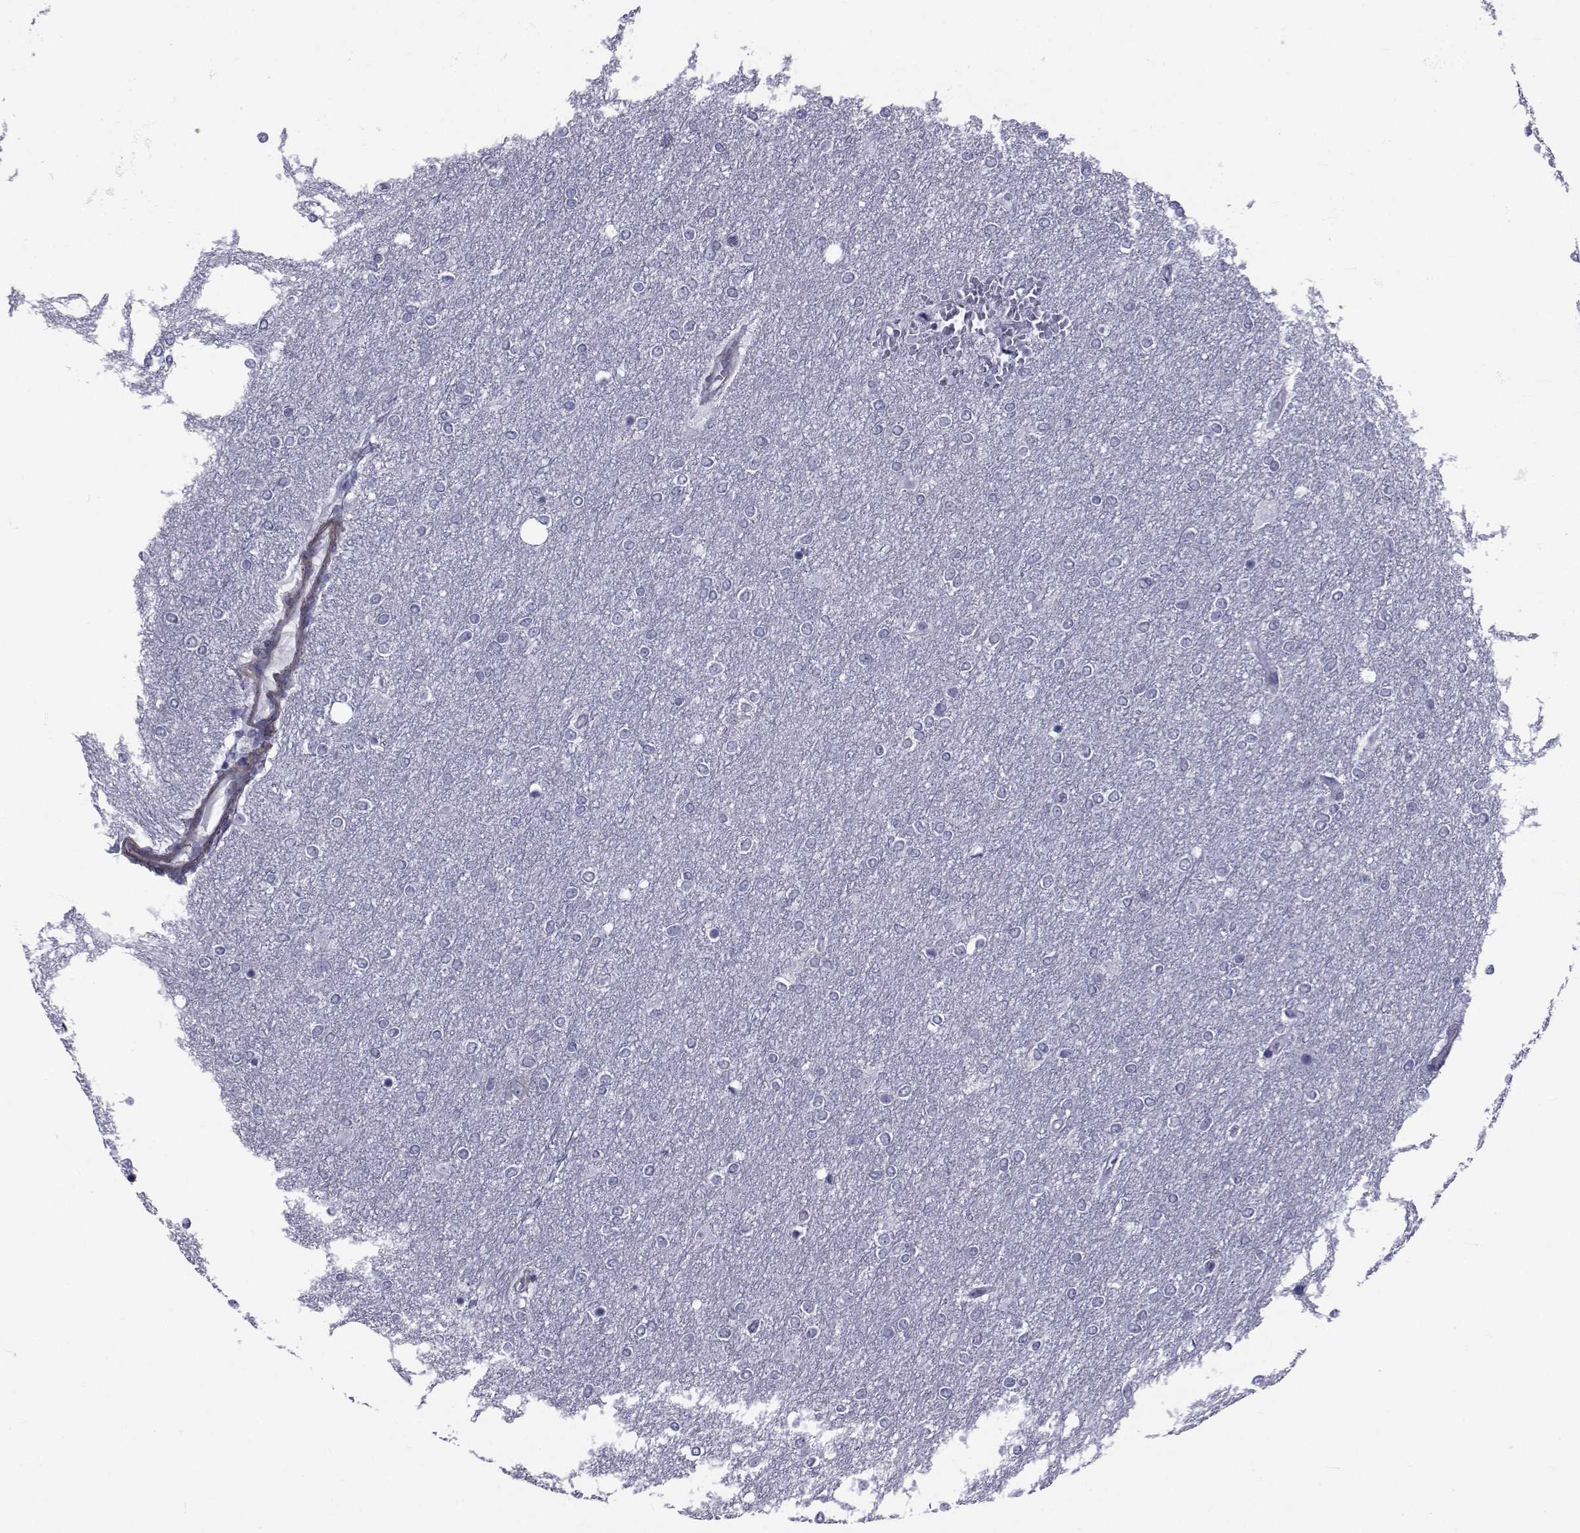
{"staining": {"intensity": "negative", "quantity": "none", "location": "none"}, "tissue": "glioma", "cell_type": "Tumor cells", "image_type": "cancer", "snomed": [{"axis": "morphology", "description": "Glioma, malignant, High grade"}, {"axis": "topography", "description": "Brain"}], "caption": "Image shows no protein positivity in tumor cells of malignant high-grade glioma tissue.", "gene": "GKAP1", "patient": {"sex": "female", "age": 61}}